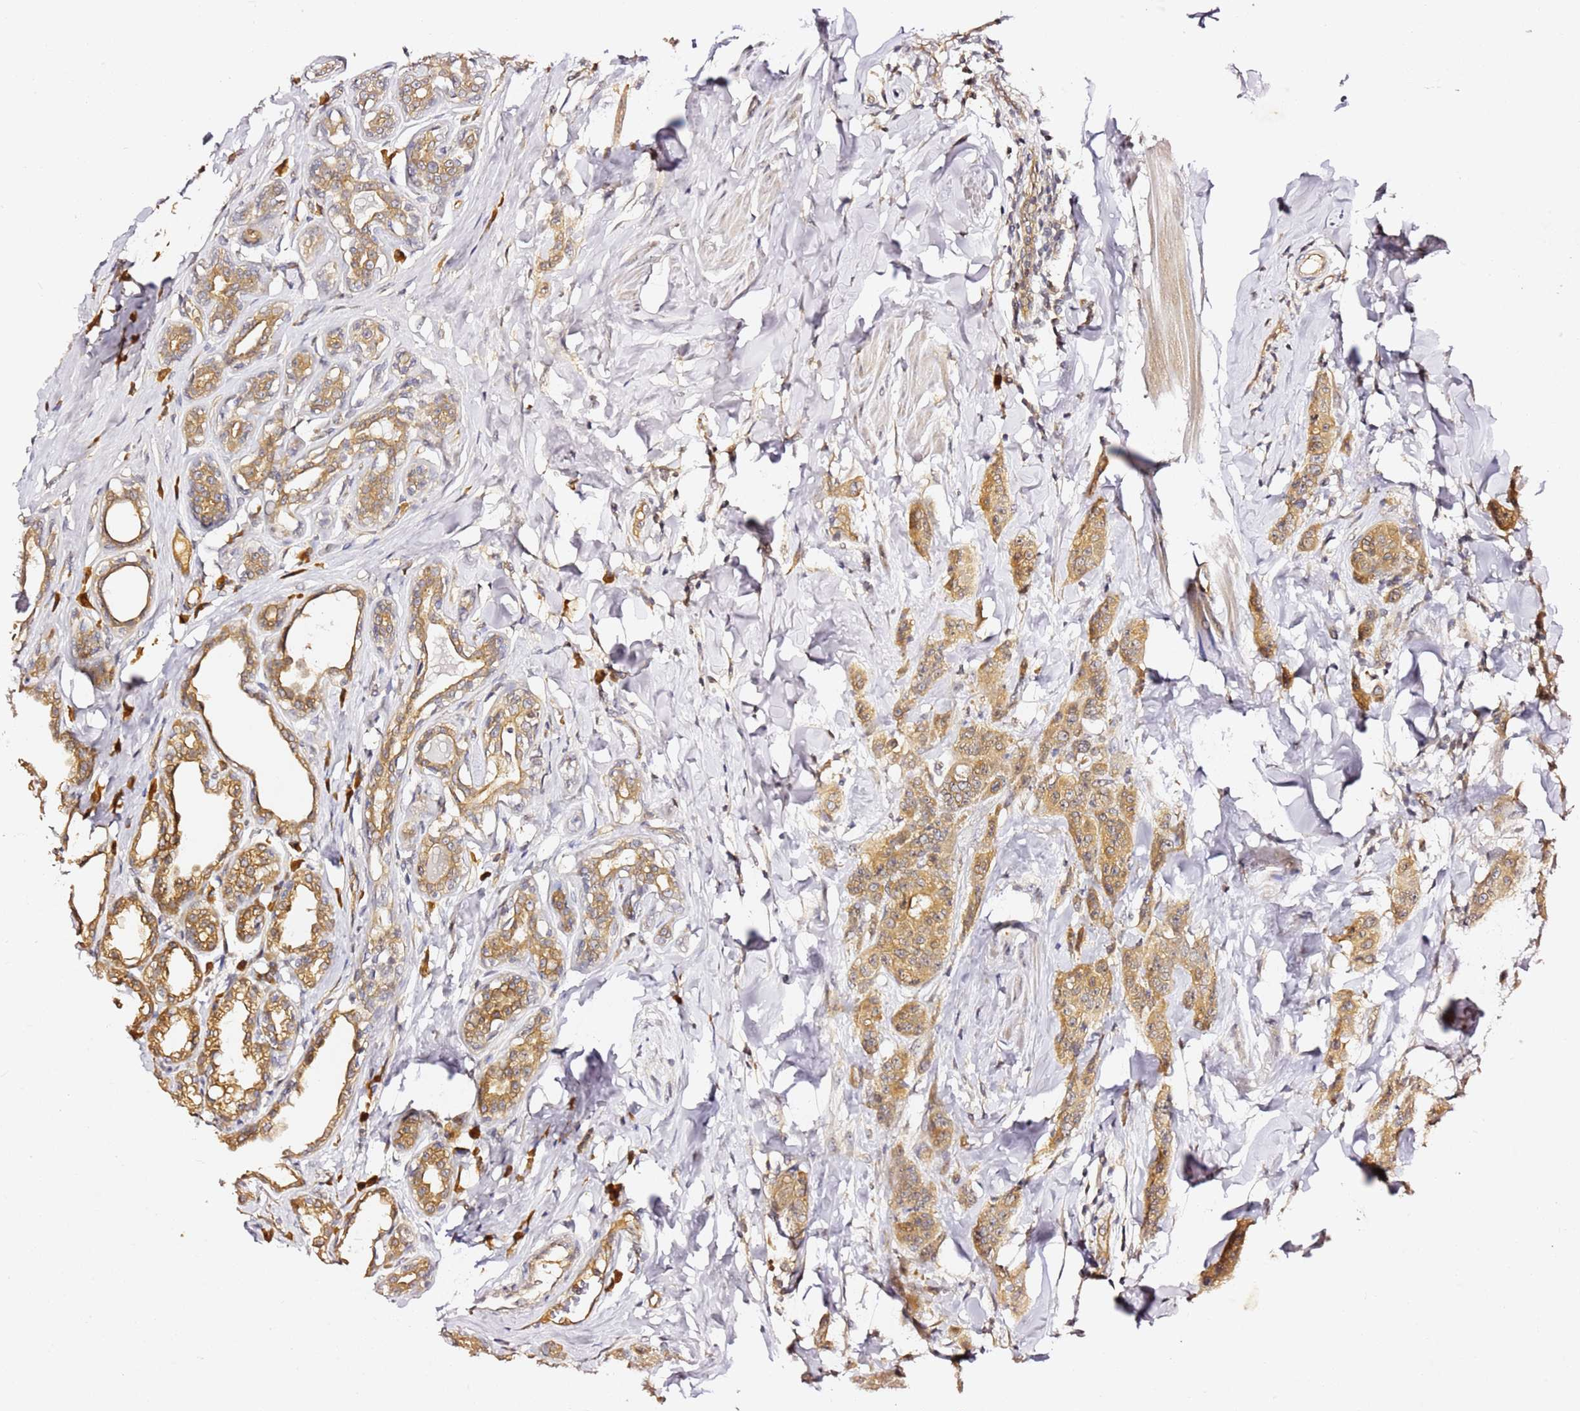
{"staining": {"intensity": "moderate", "quantity": ">75%", "location": "cytoplasmic/membranous"}, "tissue": "breast cancer", "cell_type": "Tumor cells", "image_type": "cancer", "snomed": [{"axis": "morphology", "description": "Duct carcinoma"}, {"axis": "topography", "description": "Breast"}], "caption": "Breast invasive ductal carcinoma stained with a protein marker exhibits moderate staining in tumor cells.", "gene": "OSBPL2", "patient": {"sex": "female", "age": 40}}